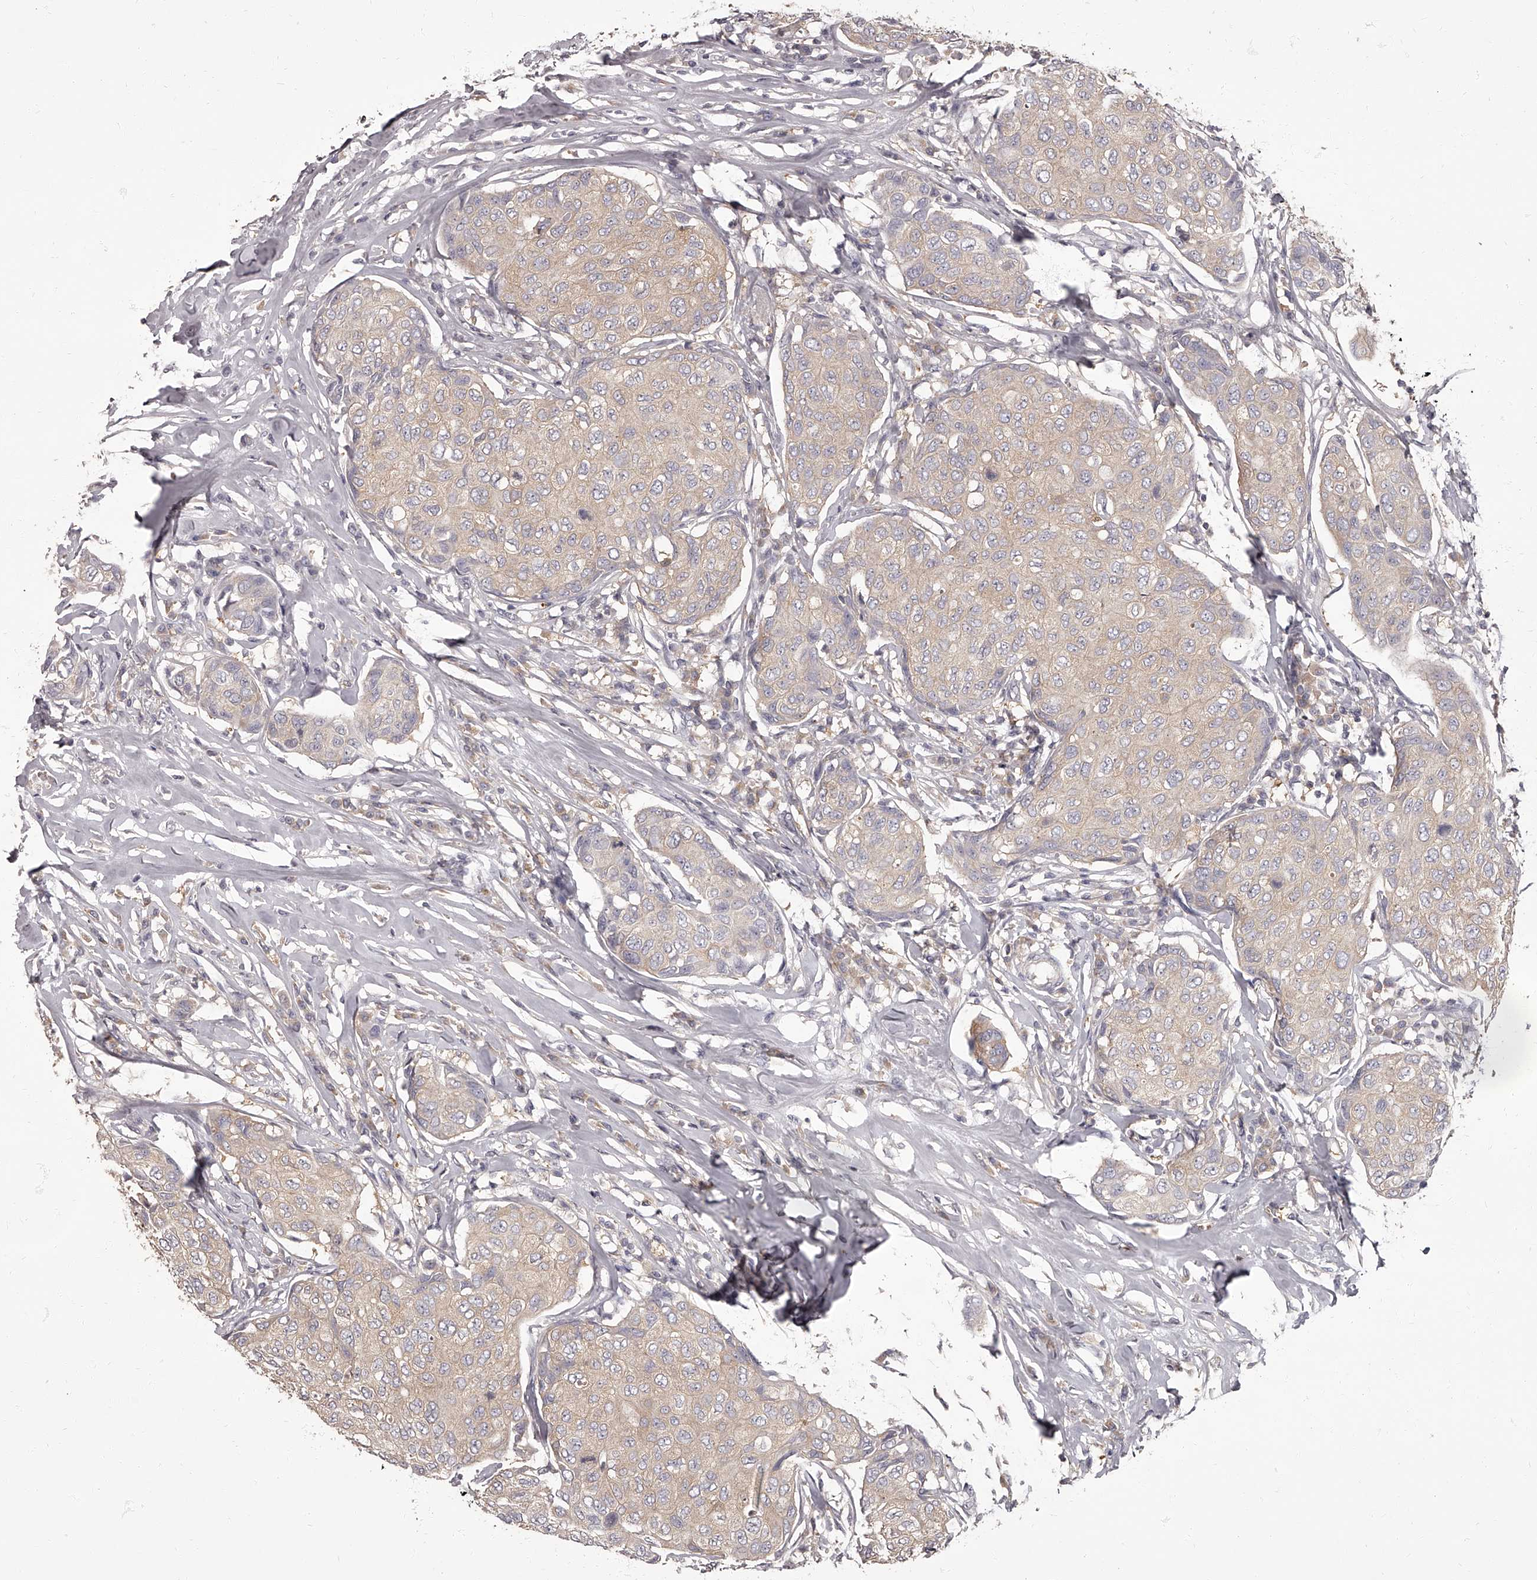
{"staining": {"intensity": "negative", "quantity": "none", "location": "none"}, "tissue": "breast cancer", "cell_type": "Tumor cells", "image_type": "cancer", "snomed": [{"axis": "morphology", "description": "Duct carcinoma"}, {"axis": "topography", "description": "Breast"}], "caption": "A micrograph of human breast invasive ductal carcinoma is negative for staining in tumor cells.", "gene": "APEH", "patient": {"sex": "female", "age": 80}}